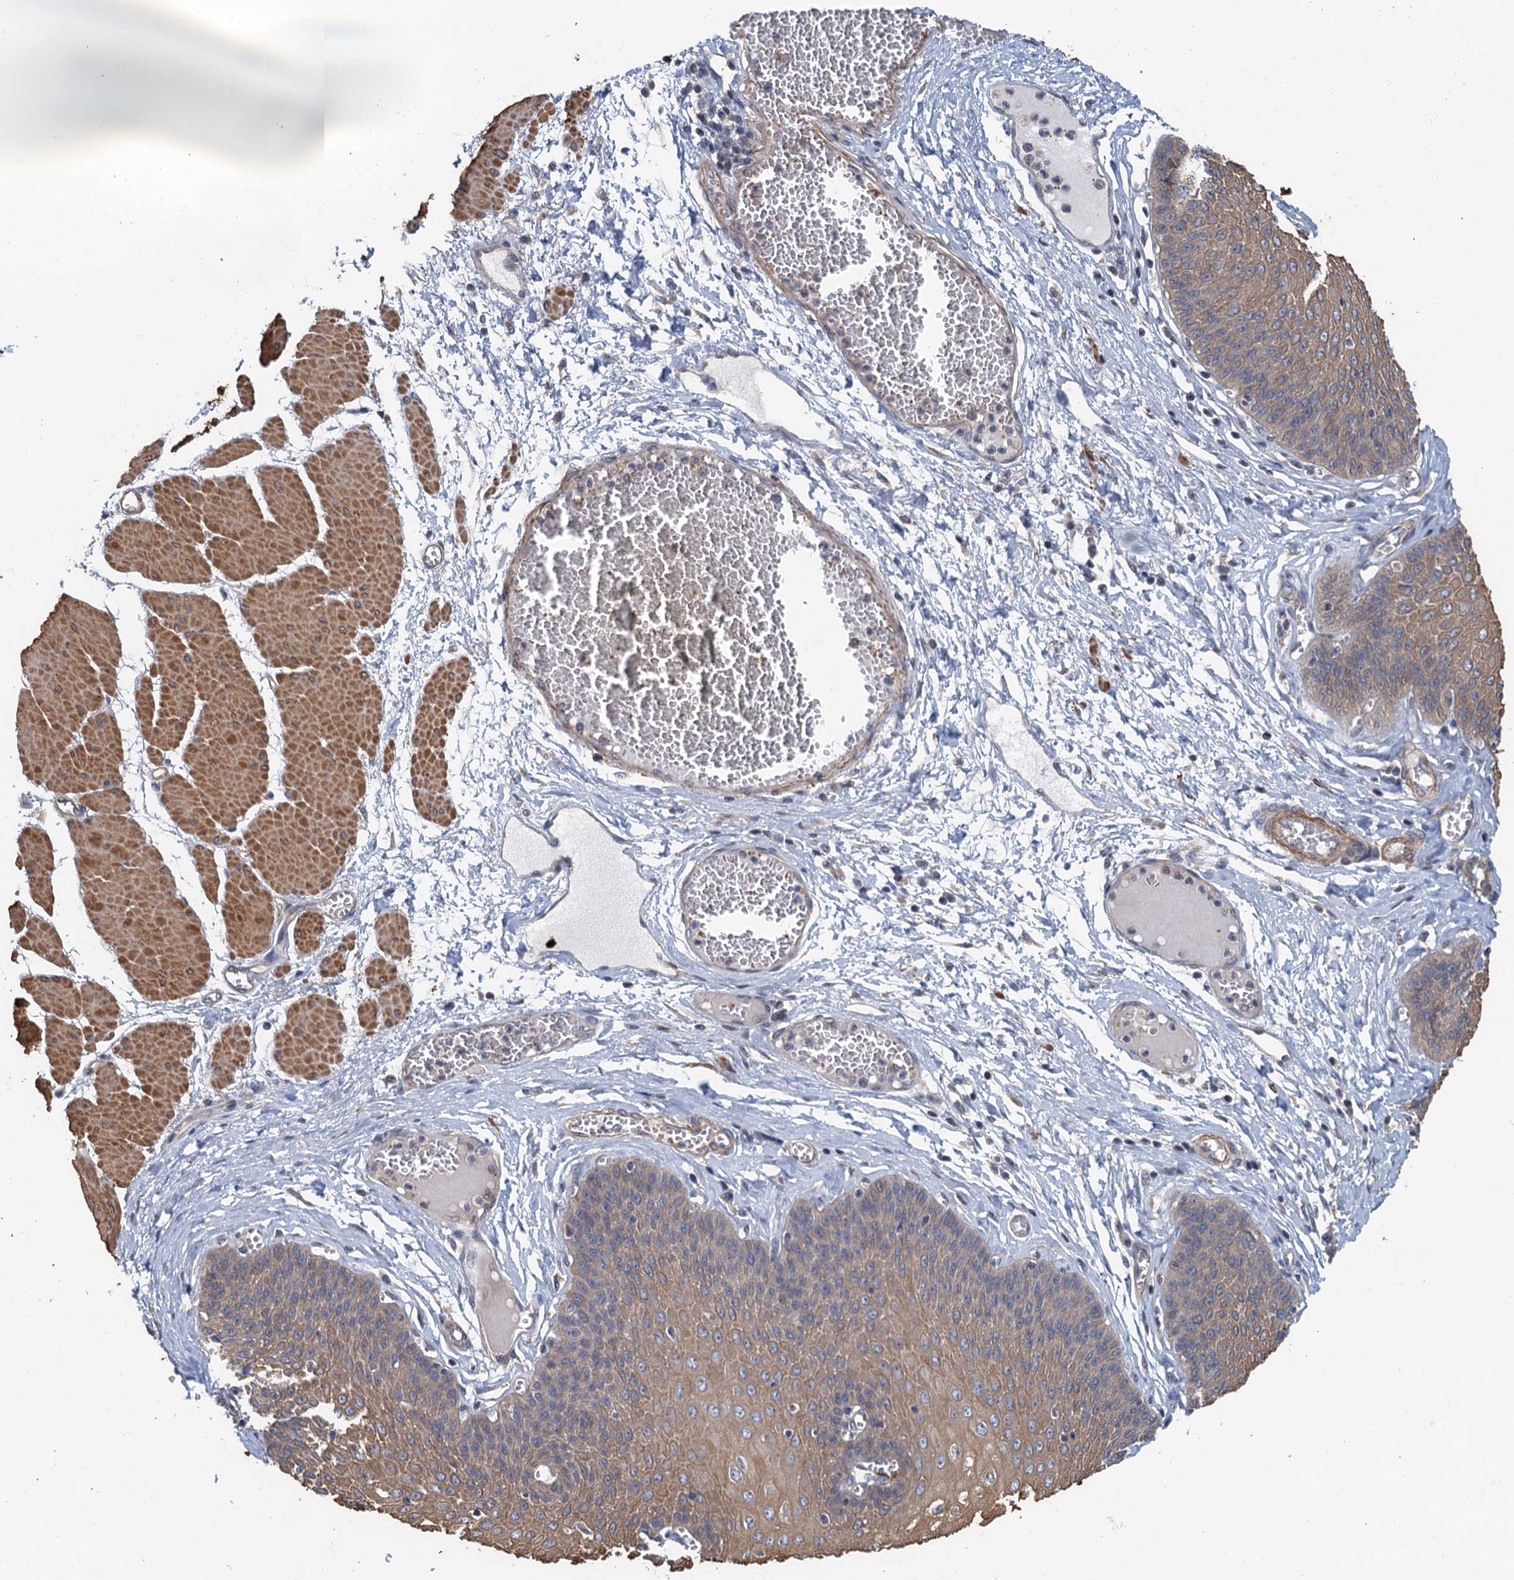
{"staining": {"intensity": "moderate", "quantity": ">75%", "location": "cytoplasmic/membranous"}, "tissue": "esophagus", "cell_type": "Squamous epithelial cells", "image_type": "normal", "snomed": [{"axis": "morphology", "description": "Normal tissue, NOS"}, {"axis": "topography", "description": "Esophagus"}], "caption": "The image exhibits a brown stain indicating the presence of a protein in the cytoplasmic/membranous of squamous epithelial cells in esophagus. (Stains: DAB (3,3'-diaminobenzidine) in brown, nuclei in blue, Microscopy: brightfield microscopy at high magnification).", "gene": "MEAK7", "patient": {"sex": "male", "age": 60}}